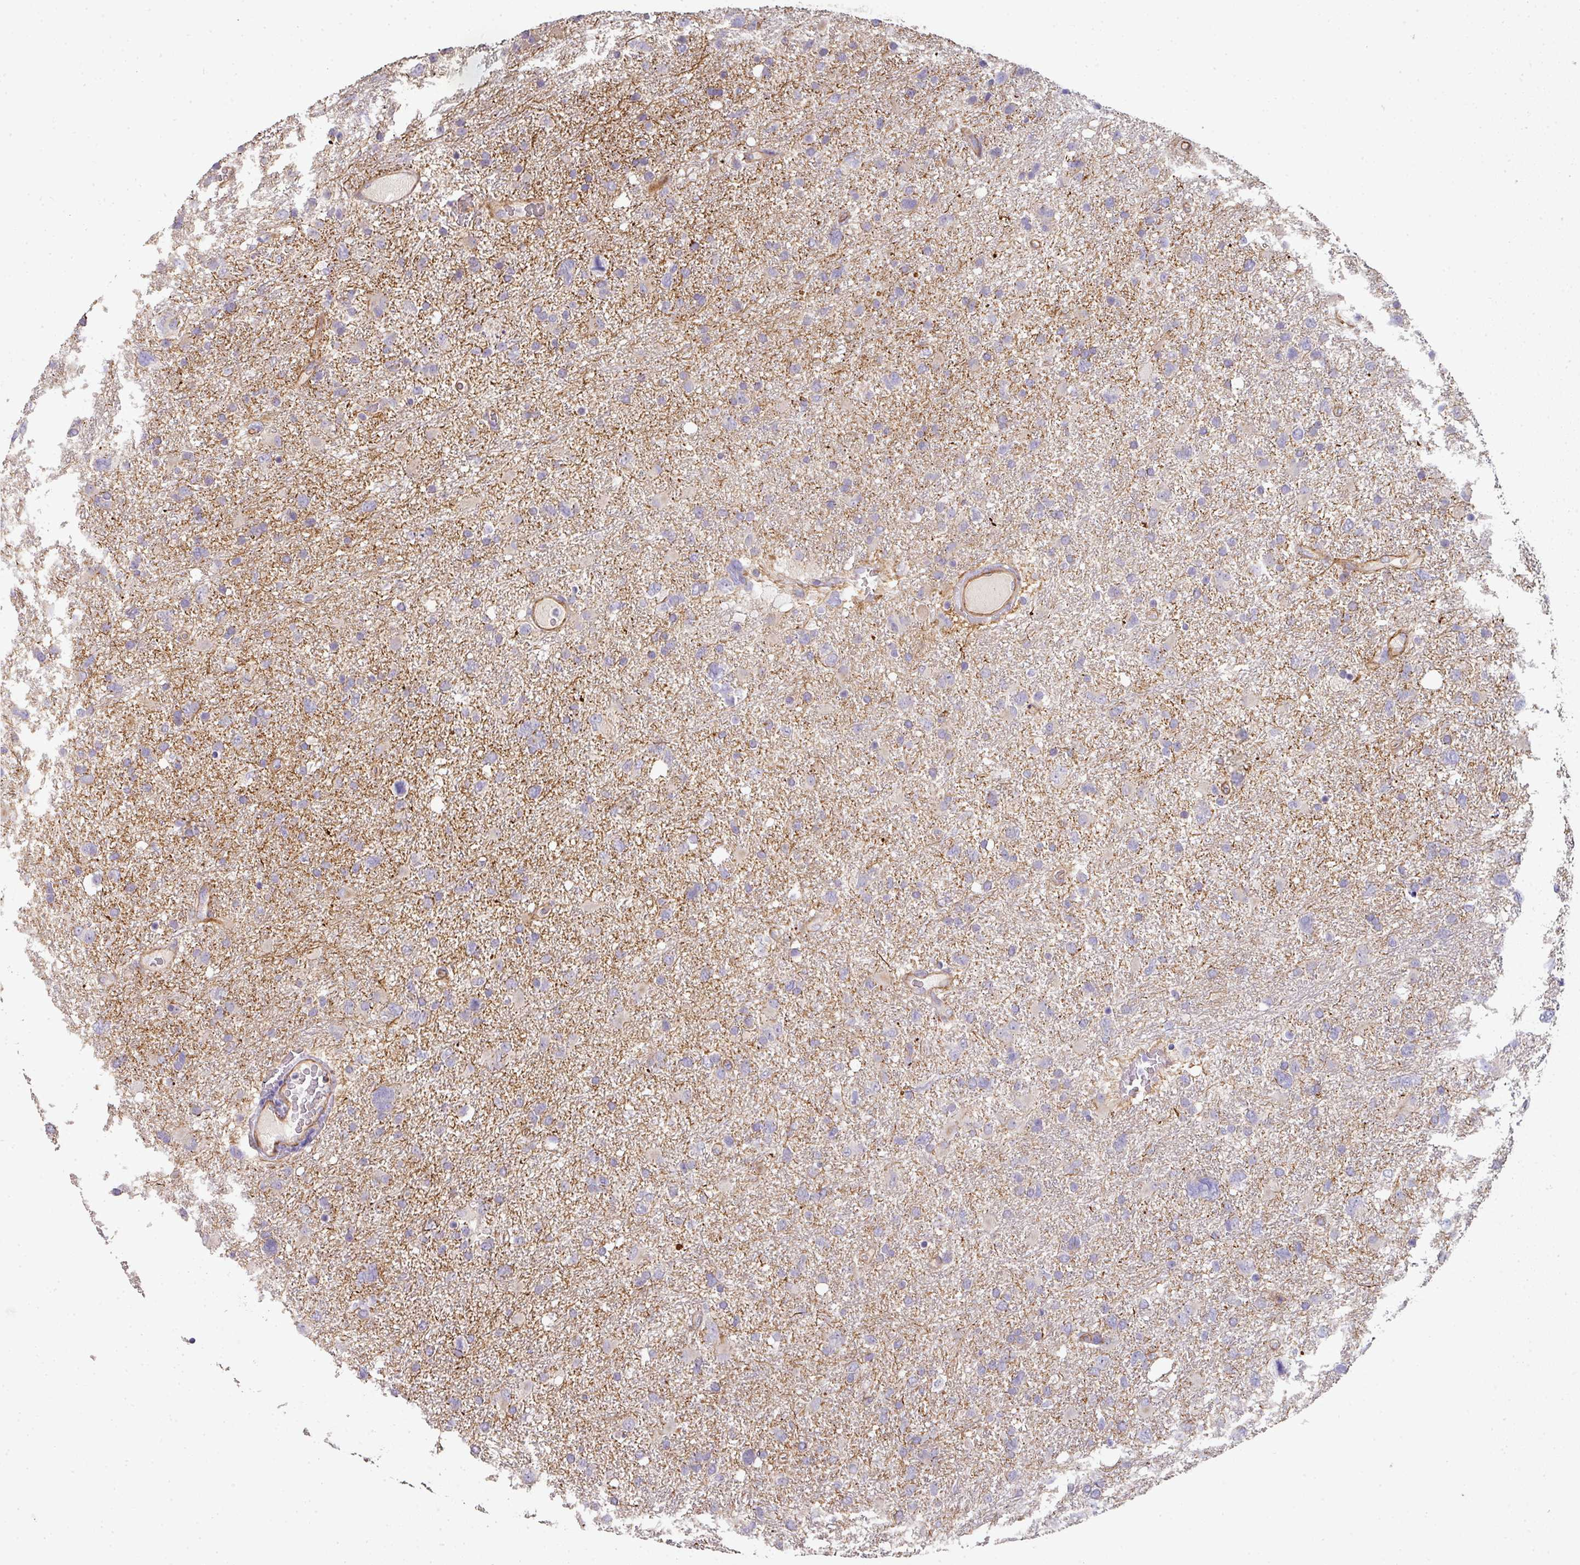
{"staining": {"intensity": "negative", "quantity": "none", "location": "none"}, "tissue": "glioma", "cell_type": "Tumor cells", "image_type": "cancer", "snomed": [{"axis": "morphology", "description": "Glioma, malignant, High grade"}, {"axis": "topography", "description": "Brain"}], "caption": "DAB immunohistochemical staining of human malignant high-grade glioma shows no significant positivity in tumor cells.", "gene": "PCDH1", "patient": {"sex": "male", "age": 61}}